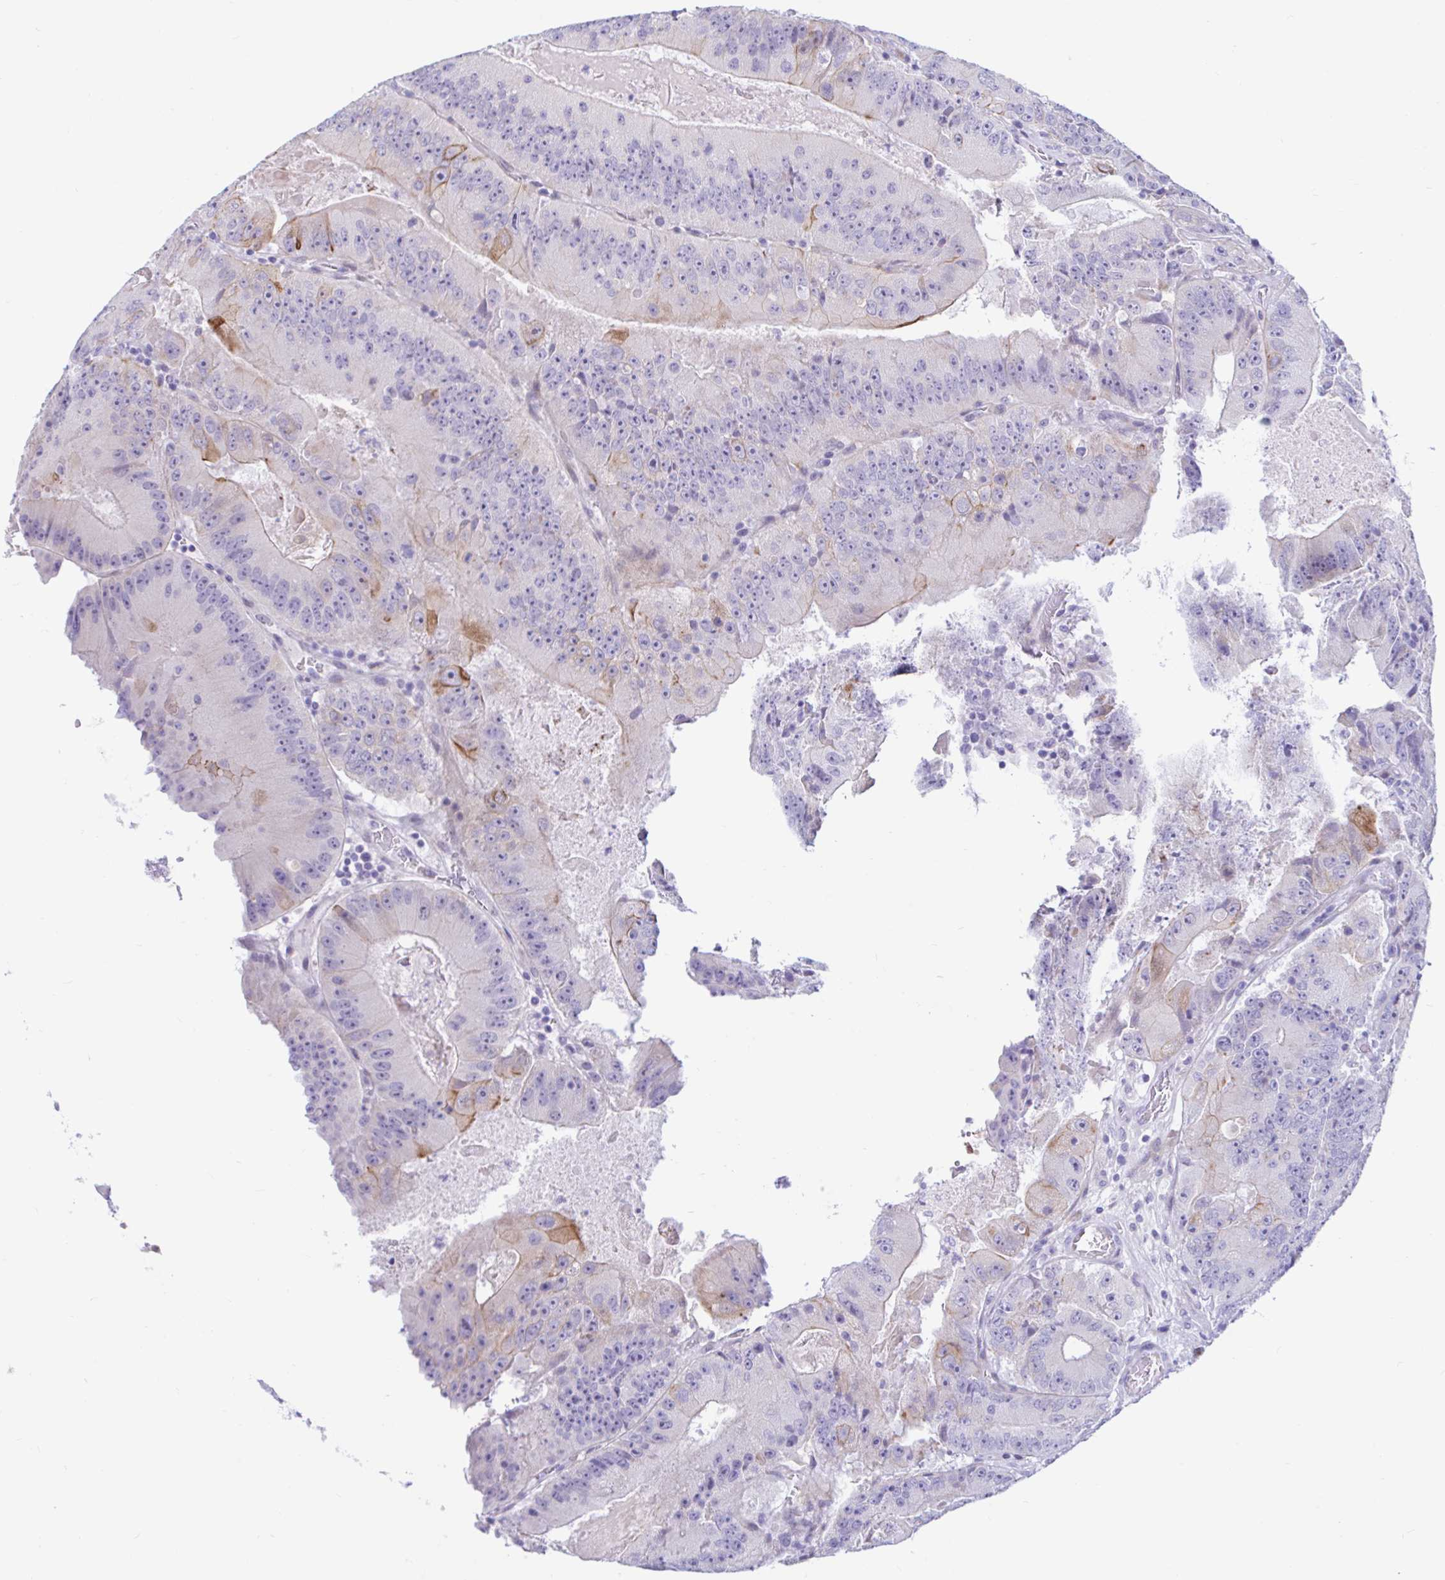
{"staining": {"intensity": "weak", "quantity": "<25%", "location": "cytoplasmic/membranous"}, "tissue": "colorectal cancer", "cell_type": "Tumor cells", "image_type": "cancer", "snomed": [{"axis": "morphology", "description": "Adenocarcinoma, NOS"}, {"axis": "topography", "description": "Colon"}], "caption": "Immunohistochemical staining of human colorectal cancer (adenocarcinoma) exhibits no significant expression in tumor cells.", "gene": "NBPF3", "patient": {"sex": "female", "age": 86}}